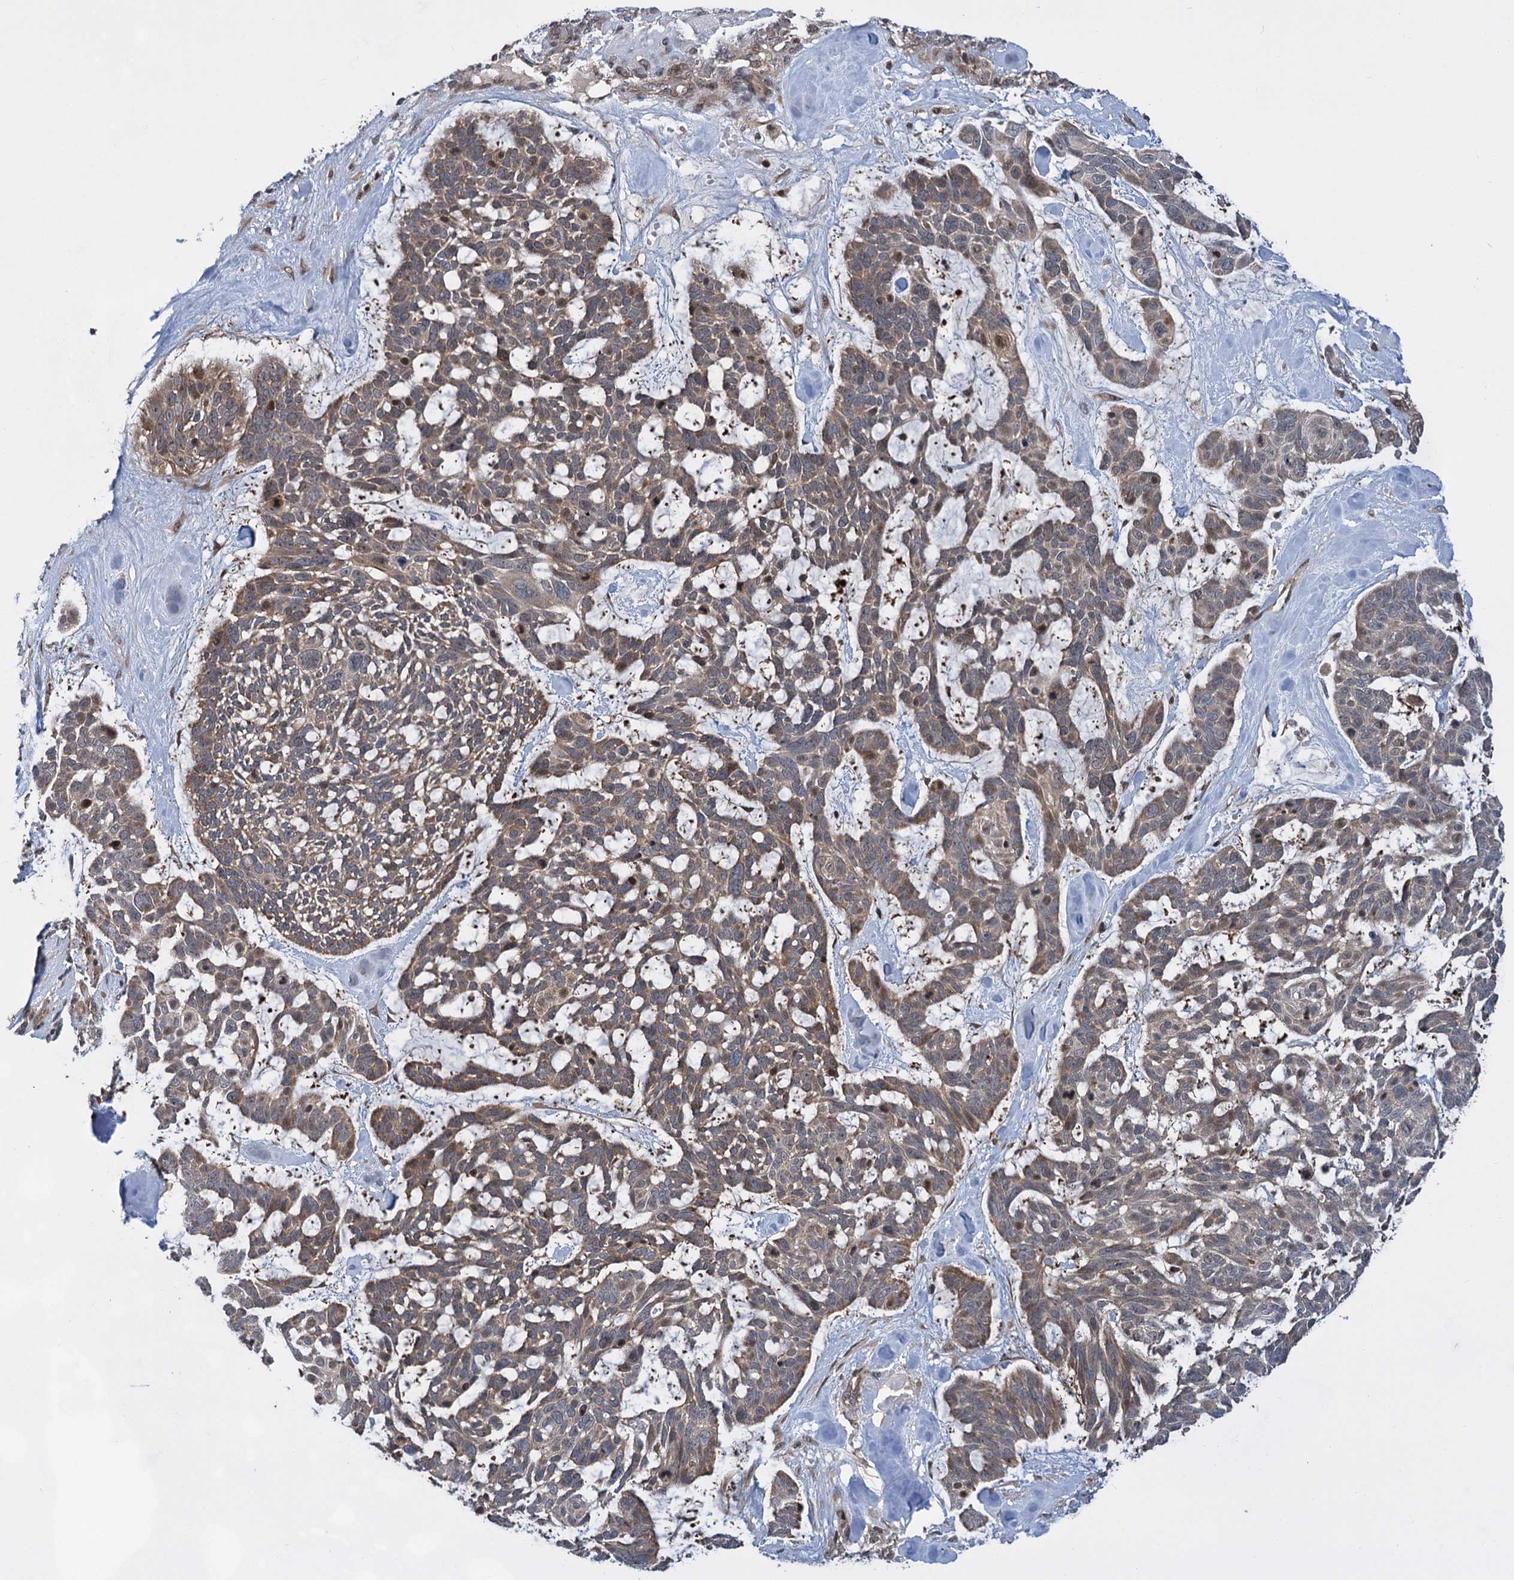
{"staining": {"intensity": "moderate", "quantity": "25%-75%", "location": "cytoplasmic/membranous,nuclear"}, "tissue": "skin cancer", "cell_type": "Tumor cells", "image_type": "cancer", "snomed": [{"axis": "morphology", "description": "Basal cell carcinoma"}, {"axis": "topography", "description": "Skin"}], "caption": "Basal cell carcinoma (skin) stained for a protein (brown) exhibits moderate cytoplasmic/membranous and nuclear positive expression in about 25%-75% of tumor cells.", "gene": "GPBP1", "patient": {"sex": "male", "age": 88}}